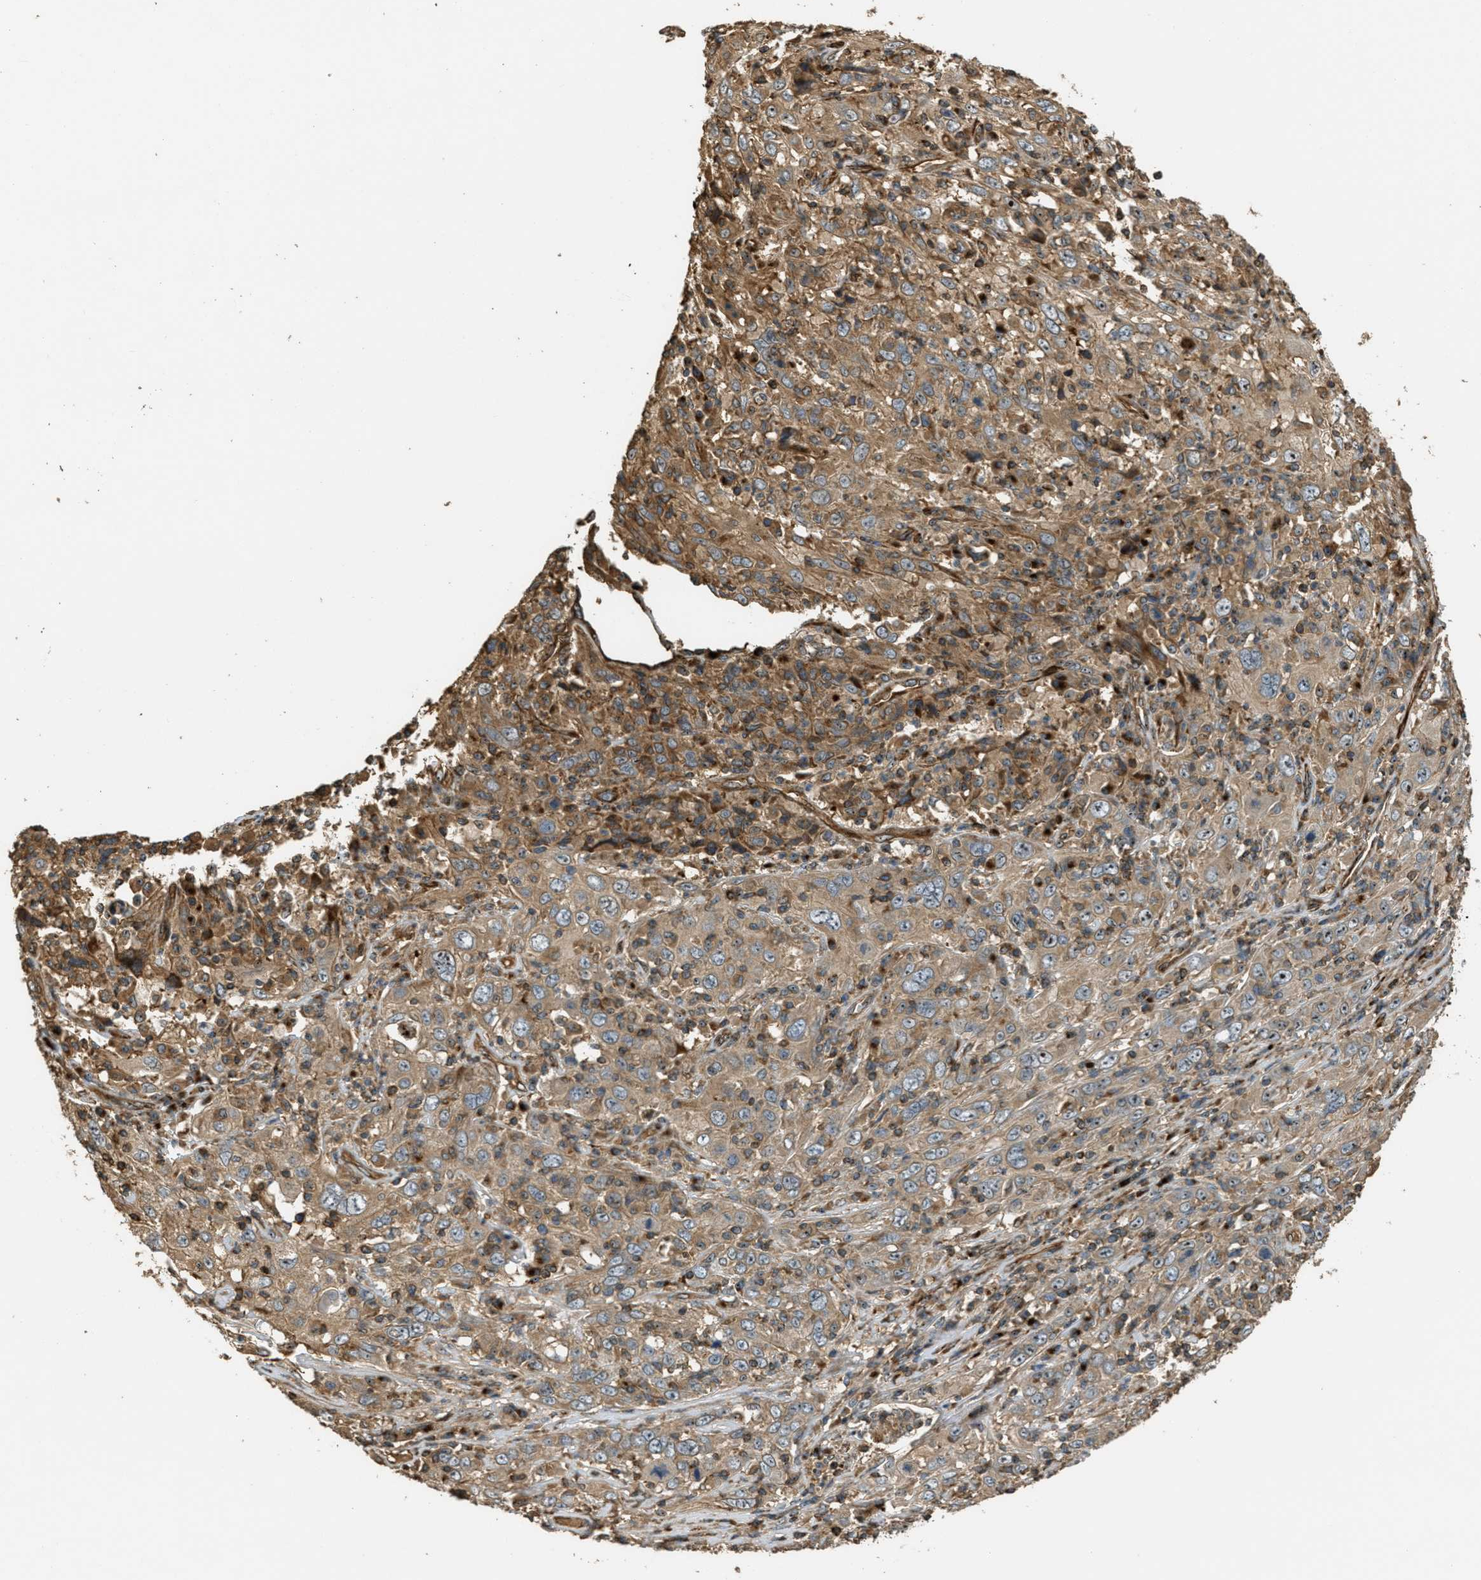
{"staining": {"intensity": "moderate", "quantity": ">75%", "location": "cytoplasmic/membranous,nuclear"}, "tissue": "cervical cancer", "cell_type": "Tumor cells", "image_type": "cancer", "snomed": [{"axis": "morphology", "description": "Squamous cell carcinoma, NOS"}, {"axis": "topography", "description": "Cervix"}], "caption": "IHC (DAB (3,3'-diaminobenzidine)) staining of human squamous cell carcinoma (cervical) reveals moderate cytoplasmic/membranous and nuclear protein positivity in about >75% of tumor cells.", "gene": "LRP12", "patient": {"sex": "female", "age": 46}}